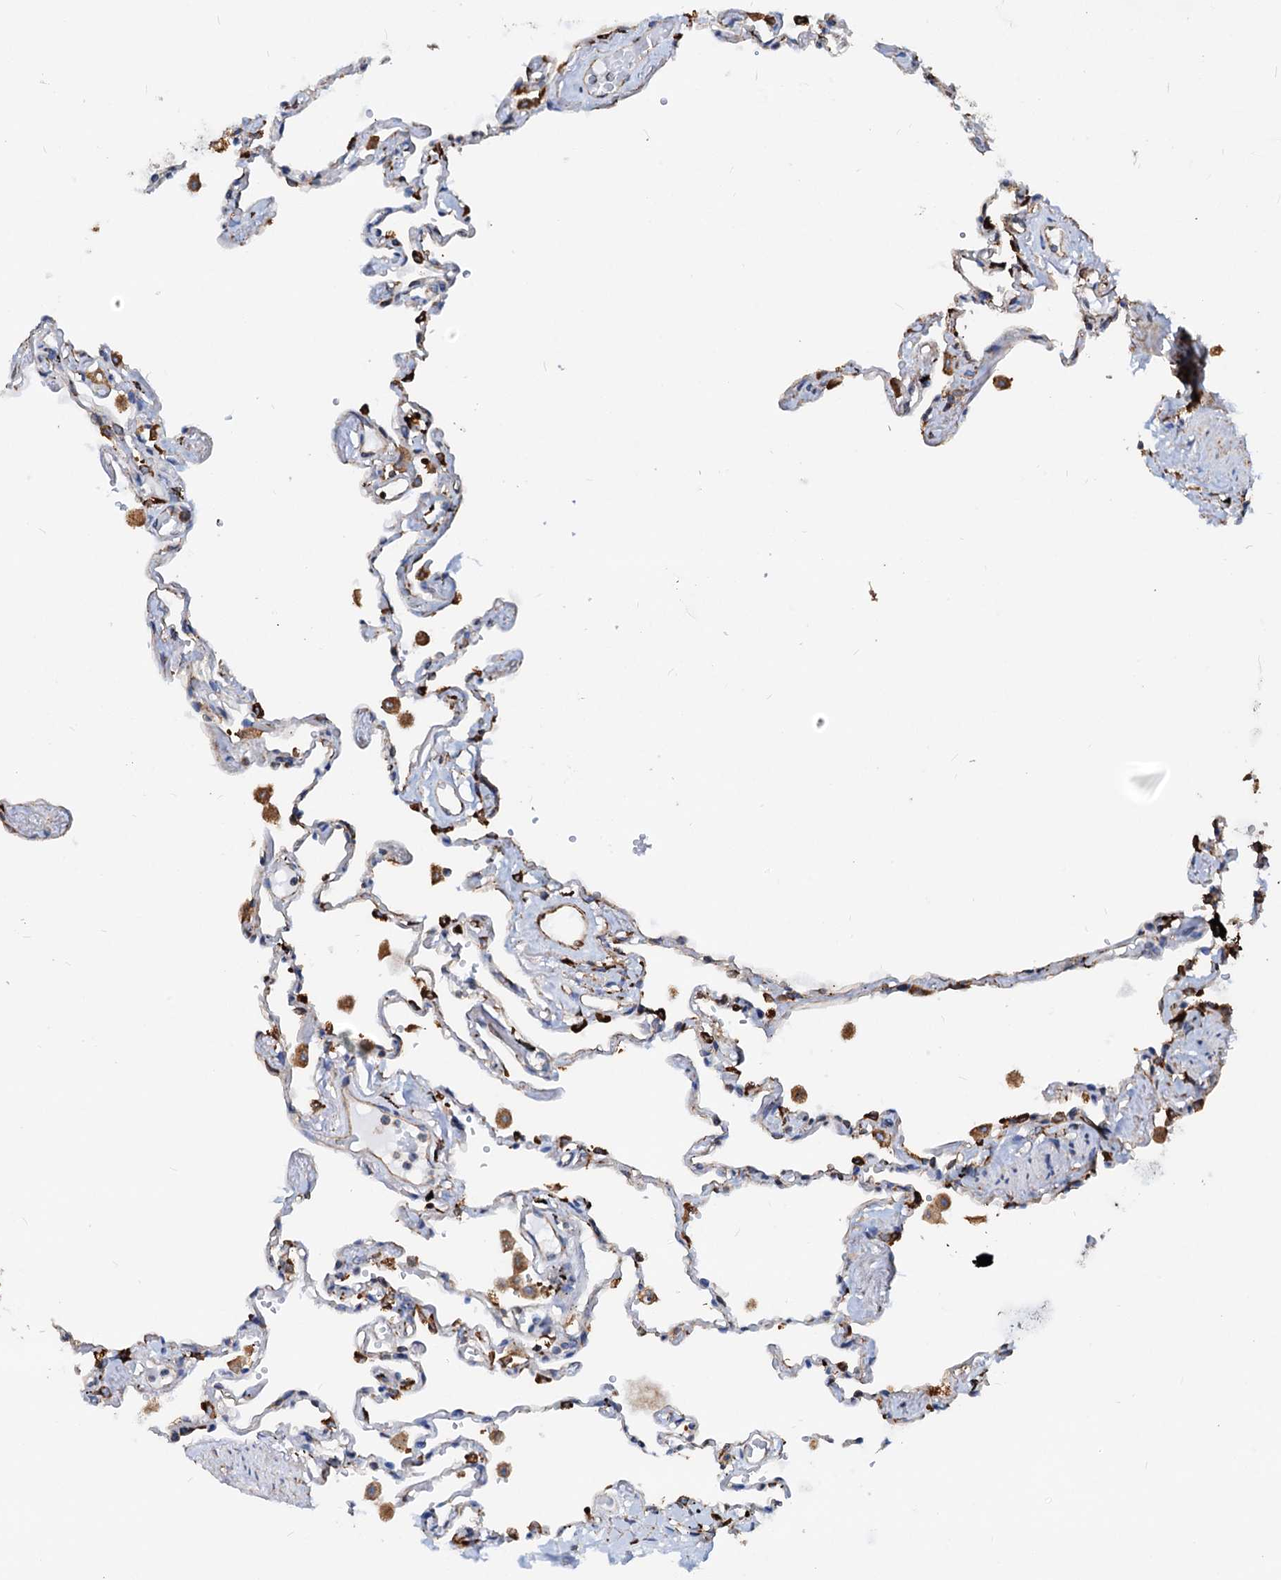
{"staining": {"intensity": "moderate", "quantity": "<25%", "location": "cytoplasmic/membranous"}, "tissue": "lung", "cell_type": "Alveolar cells", "image_type": "normal", "snomed": [{"axis": "morphology", "description": "Normal tissue, NOS"}, {"axis": "topography", "description": "Lung"}], "caption": "This is a photomicrograph of IHC staining of unremarkable lung, which shows moderate positivity in the cytoplasmic/membranous of alveolar cells.", "gene": "HSPA5", "patient": {"sex": "female", "age": 67}}